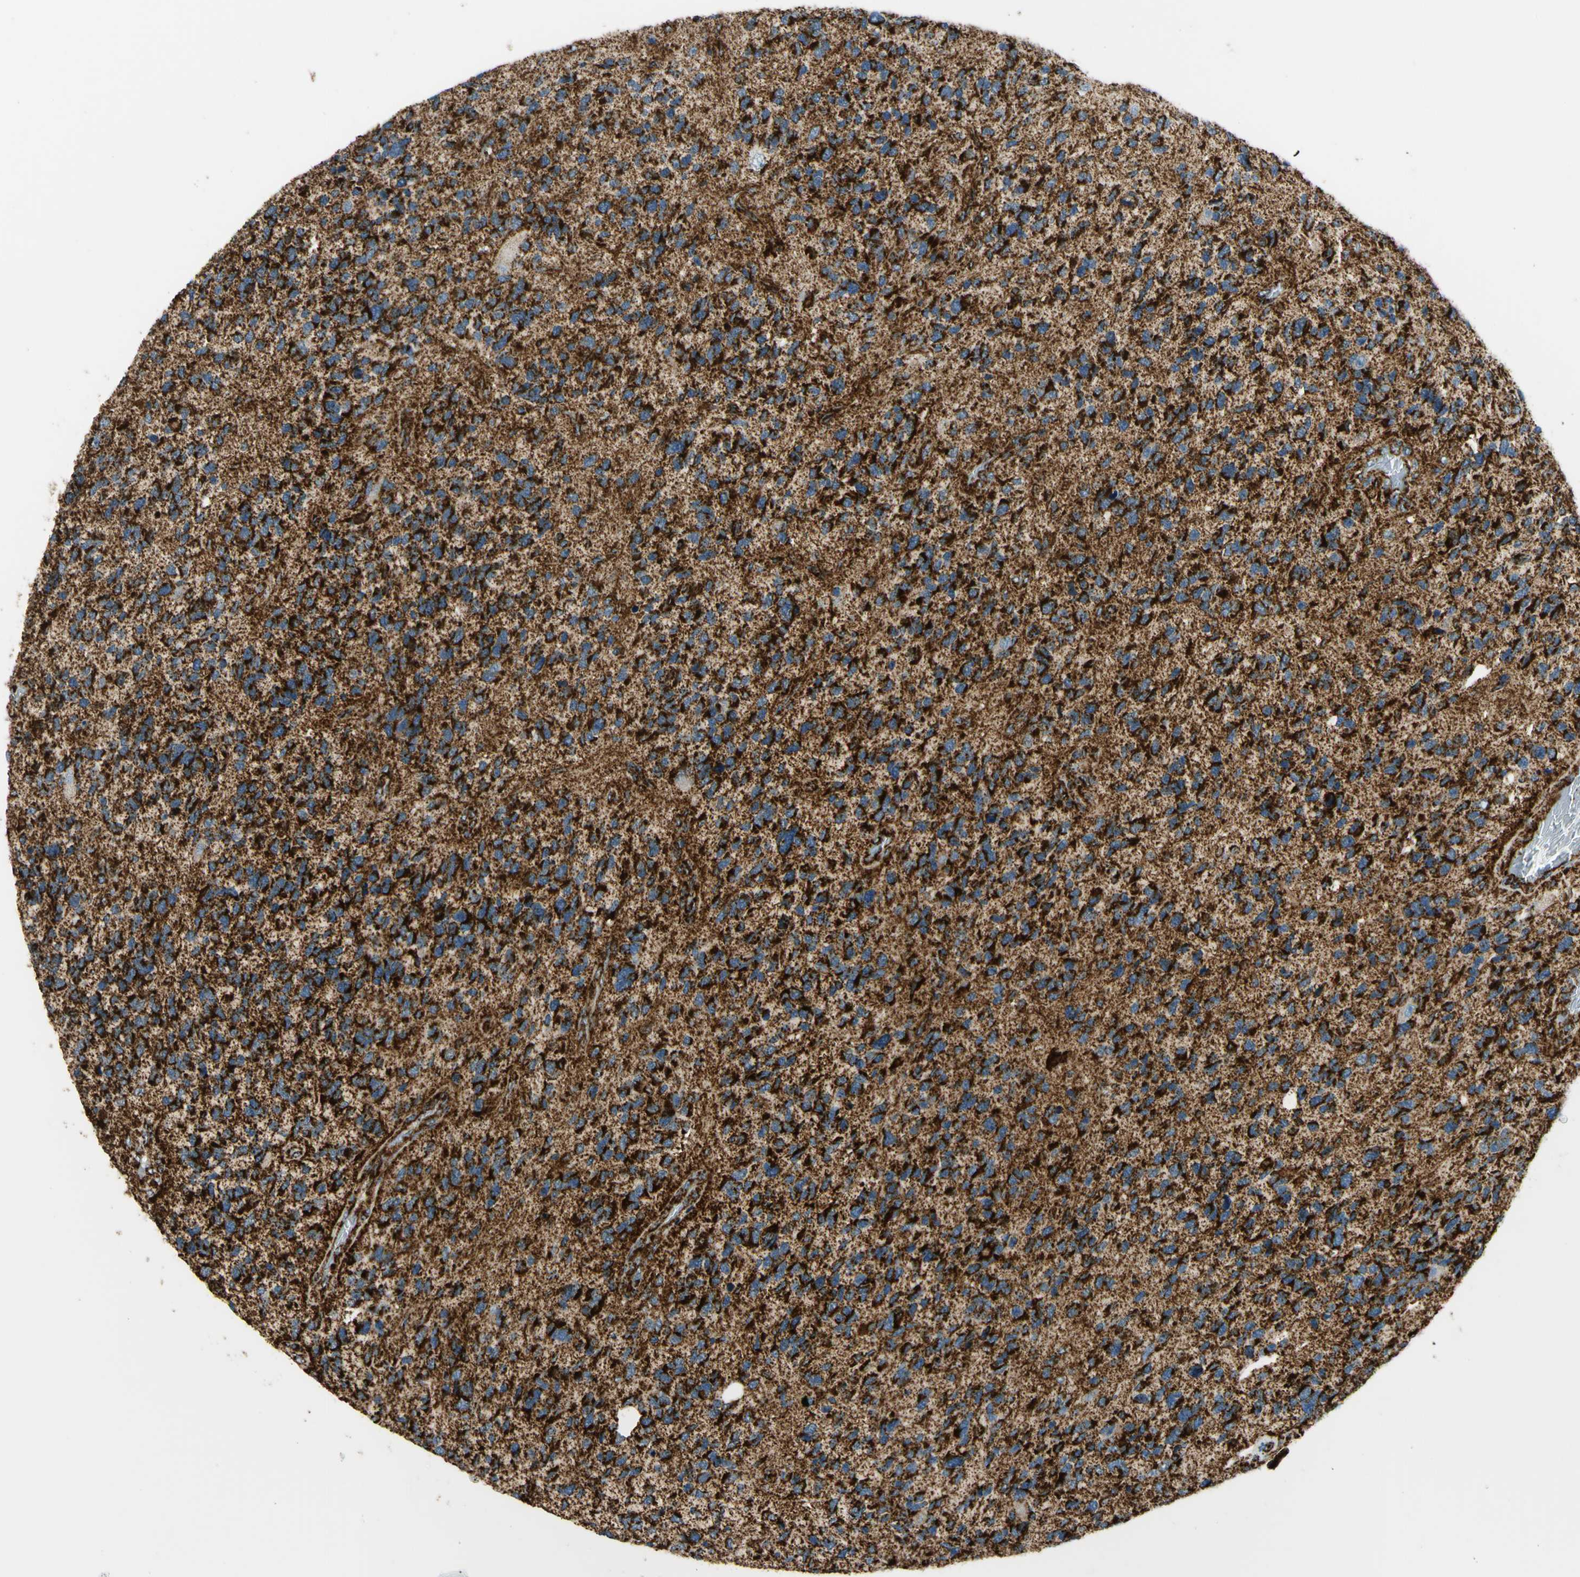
{"staining": {"intensity": "strong", "quantity": ">75%", "location": "cytoplasmic/membranous"}, "tissue": "glioma", "cell_type": "Tumor cells", "image_type": "cancer", "snomed": [{"axis": "morphology", "description": "Glioma, malignant, High grade"}, {"axis": "topography", "description": "Brain"}], "caption": "Brown immunohistochemical staining in malignant high-grade glioma exhibits strong cytoplasmic/membranous positivity in about >75% of tumor cells.", "gene": "MAVS", "patient": {"sex": "female", "age": 58}}